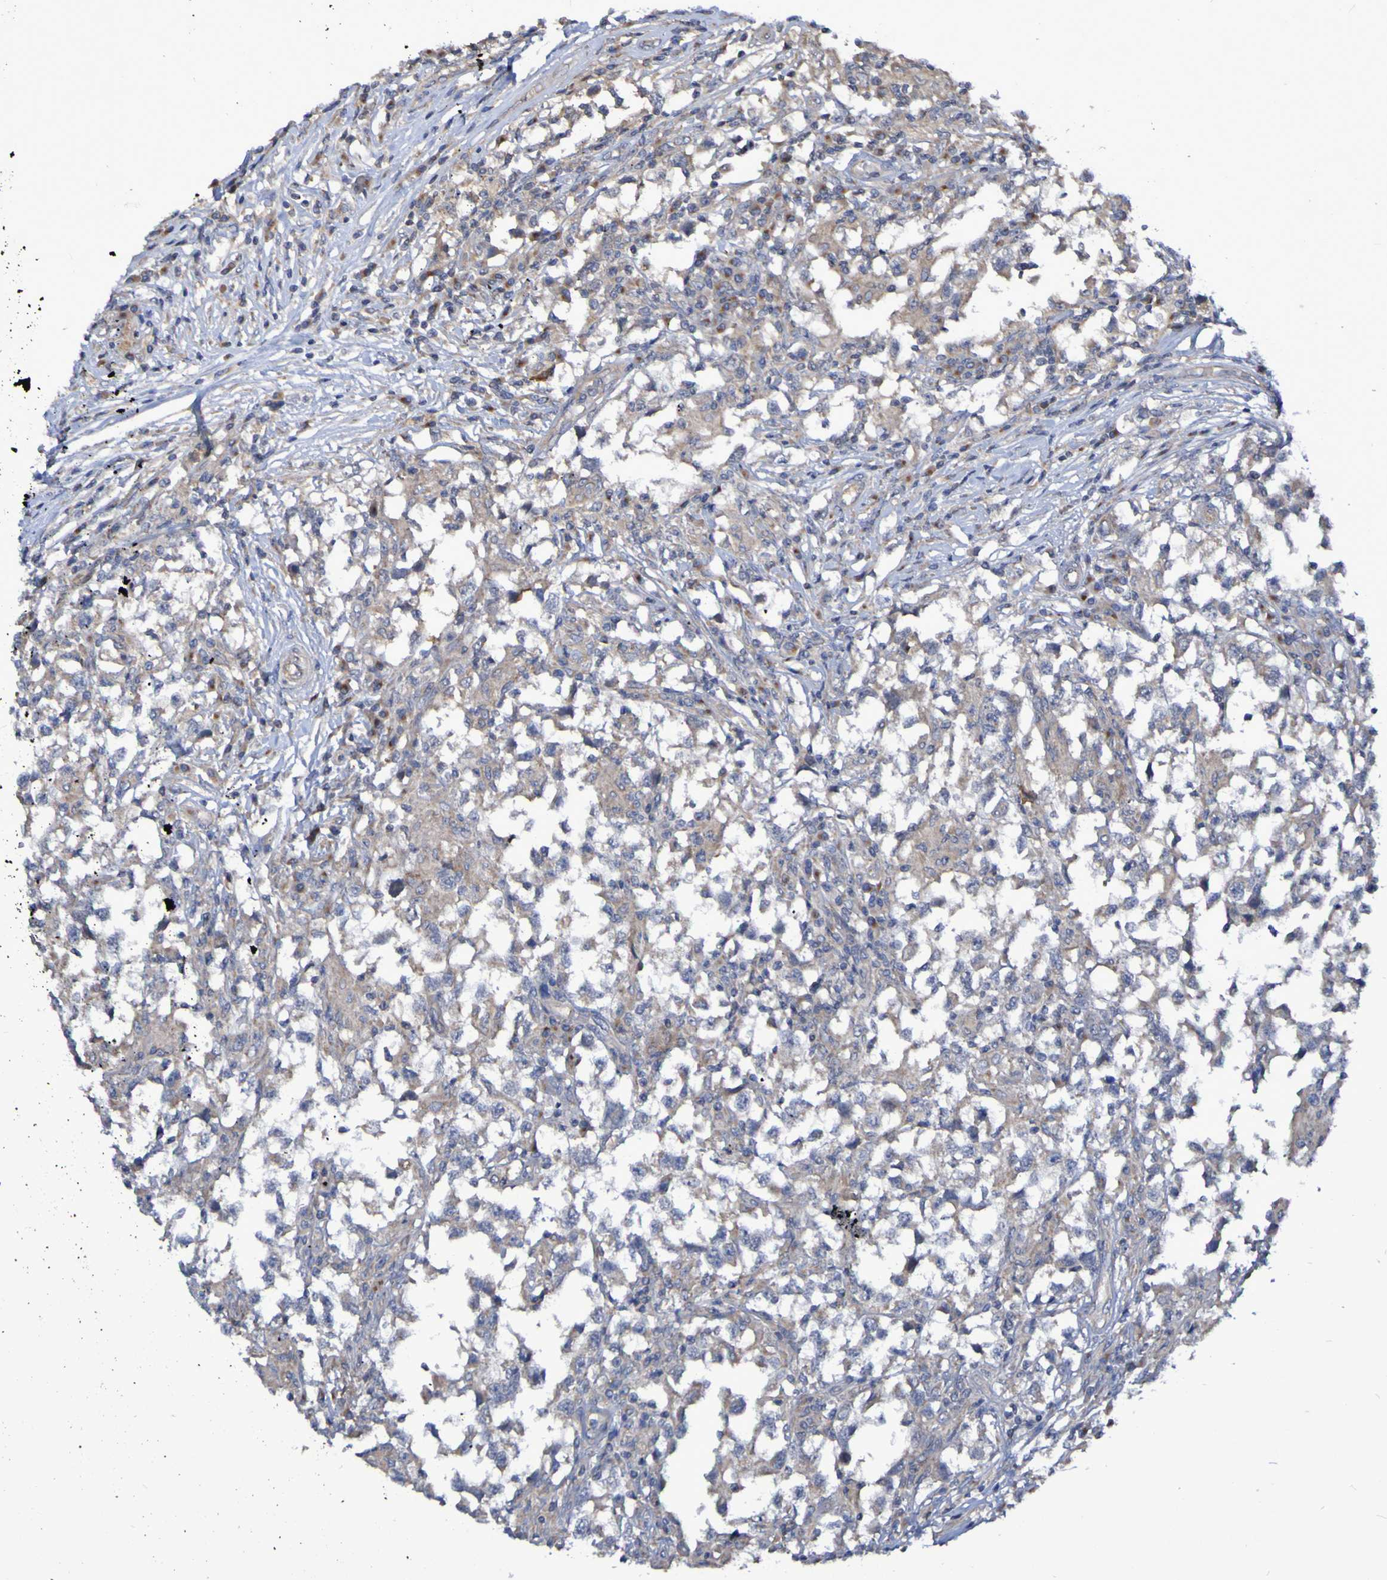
{"staining": {"intensity": "weak", "quantity": ">75%", "location": "cytoplasmic/membranous"}, "tissue": "testis cancer", "cell_type": "Tumor cells", "image_type": "cancer", "snomed": [{"axis": "morphology", "description": "Carcinoma, Embryonal, NOS"}, {"axis": "topography", "description": "Testis"}], "caption": "IHC histopathology image of testis cancer stained for a protein (brown), which shows low levels of weak cytoplasmic/membranous expression in about >75% of tumor cells.", "gene": "LMBRD2", "patient": {"sex": "male", "age": 21}}